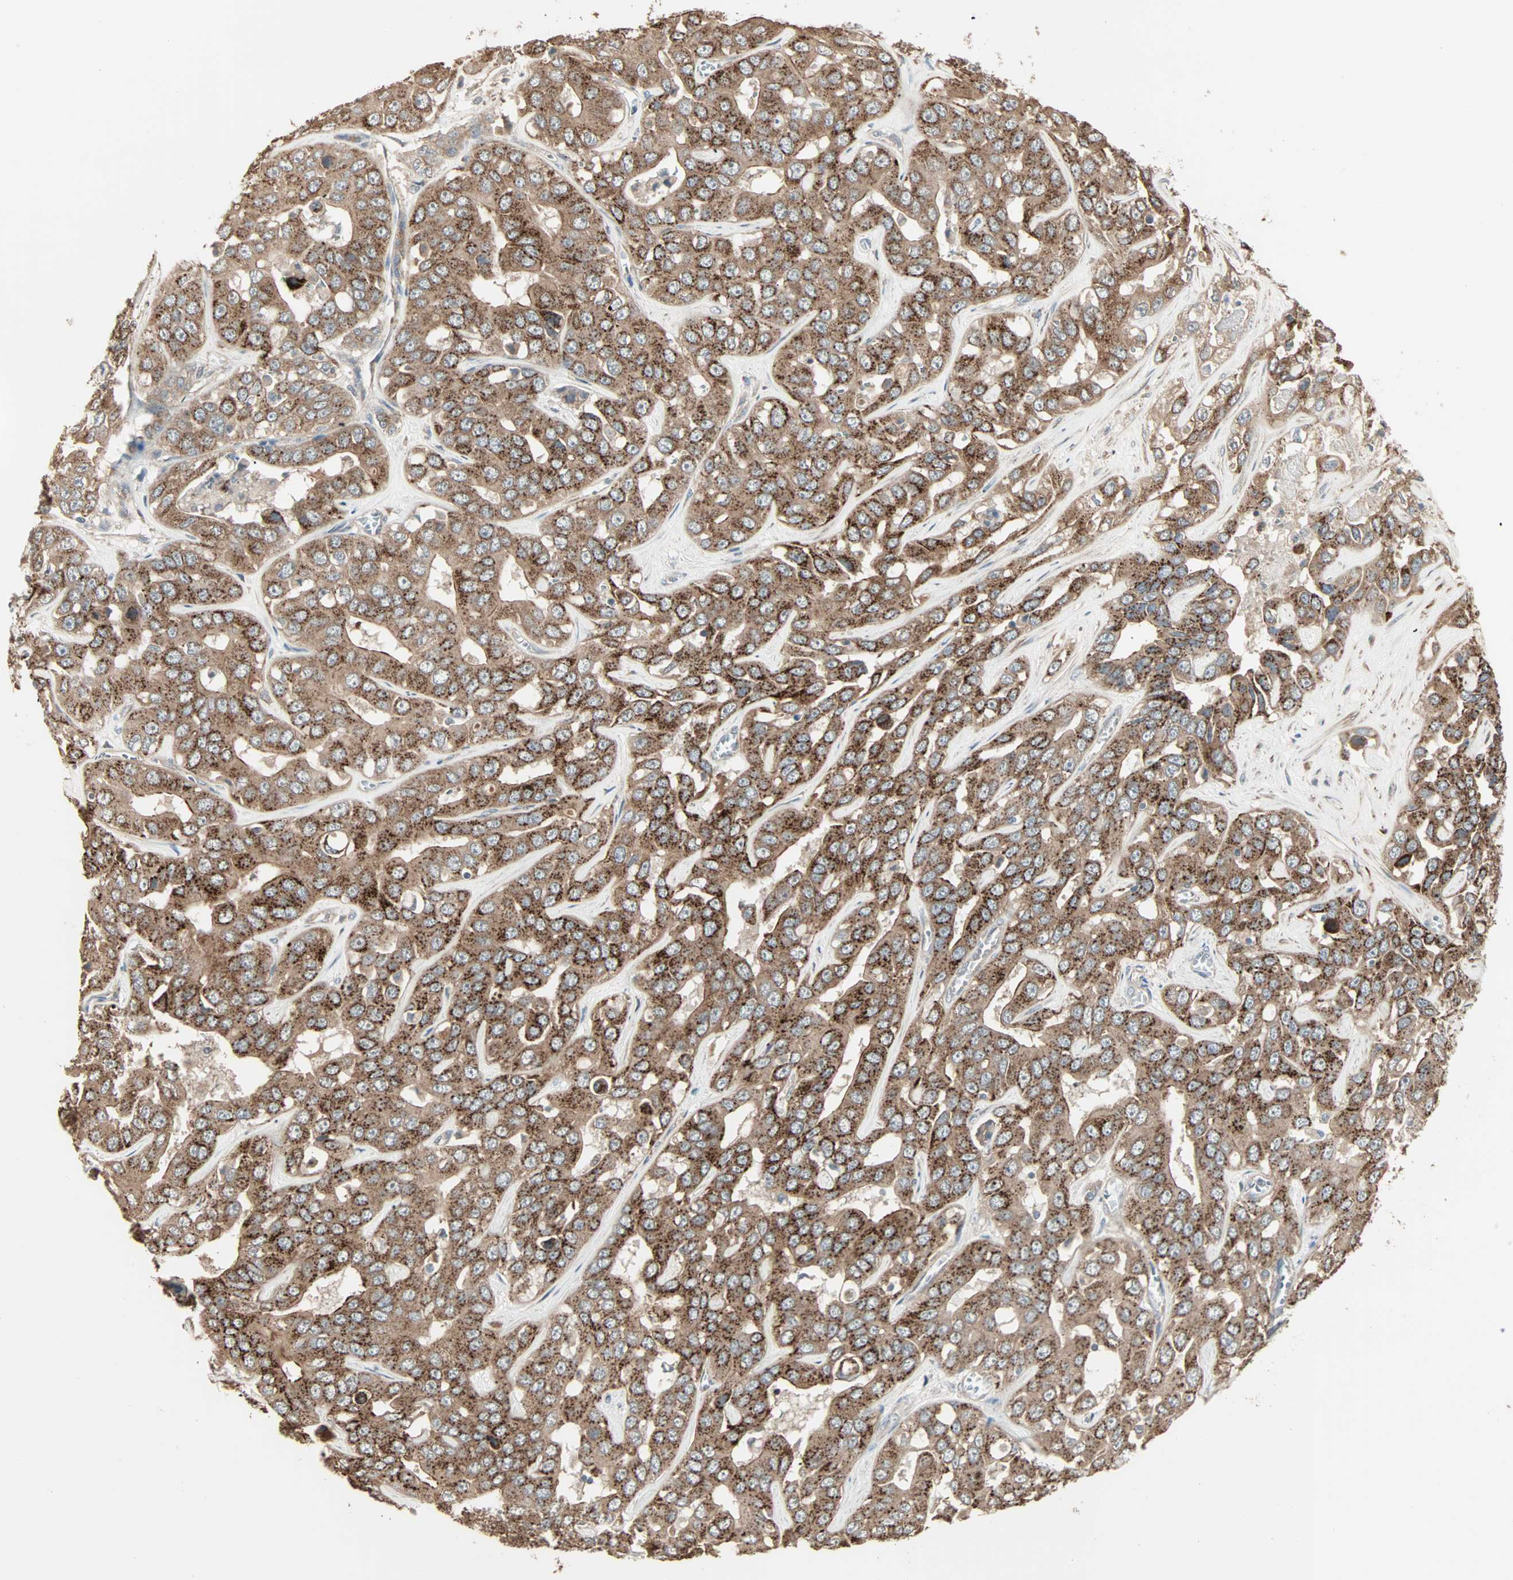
{"staining": {"intensity": "strong", "quantity": ">75%", "location": "cytoplasmic/membranous"}, "tissue": "liver cancer", "cell_type": "Tumor cells", "image_type": "cancer", "snomed": [{"axis": "morphology", "description": "Cholangiocarcinoma"}, {"axis": "topography", "description": "Liver"}], "caption": "High-power microscopy captured an IHC image of liver cancer (cholangiocarcinoma), revealing strong cytoplasmic/membranous staining in approximately >75% of tumor cells. Nuclei are stained in blue.", "gene": "GALNT3", "patient": {"sex": "female", "age": 52}}